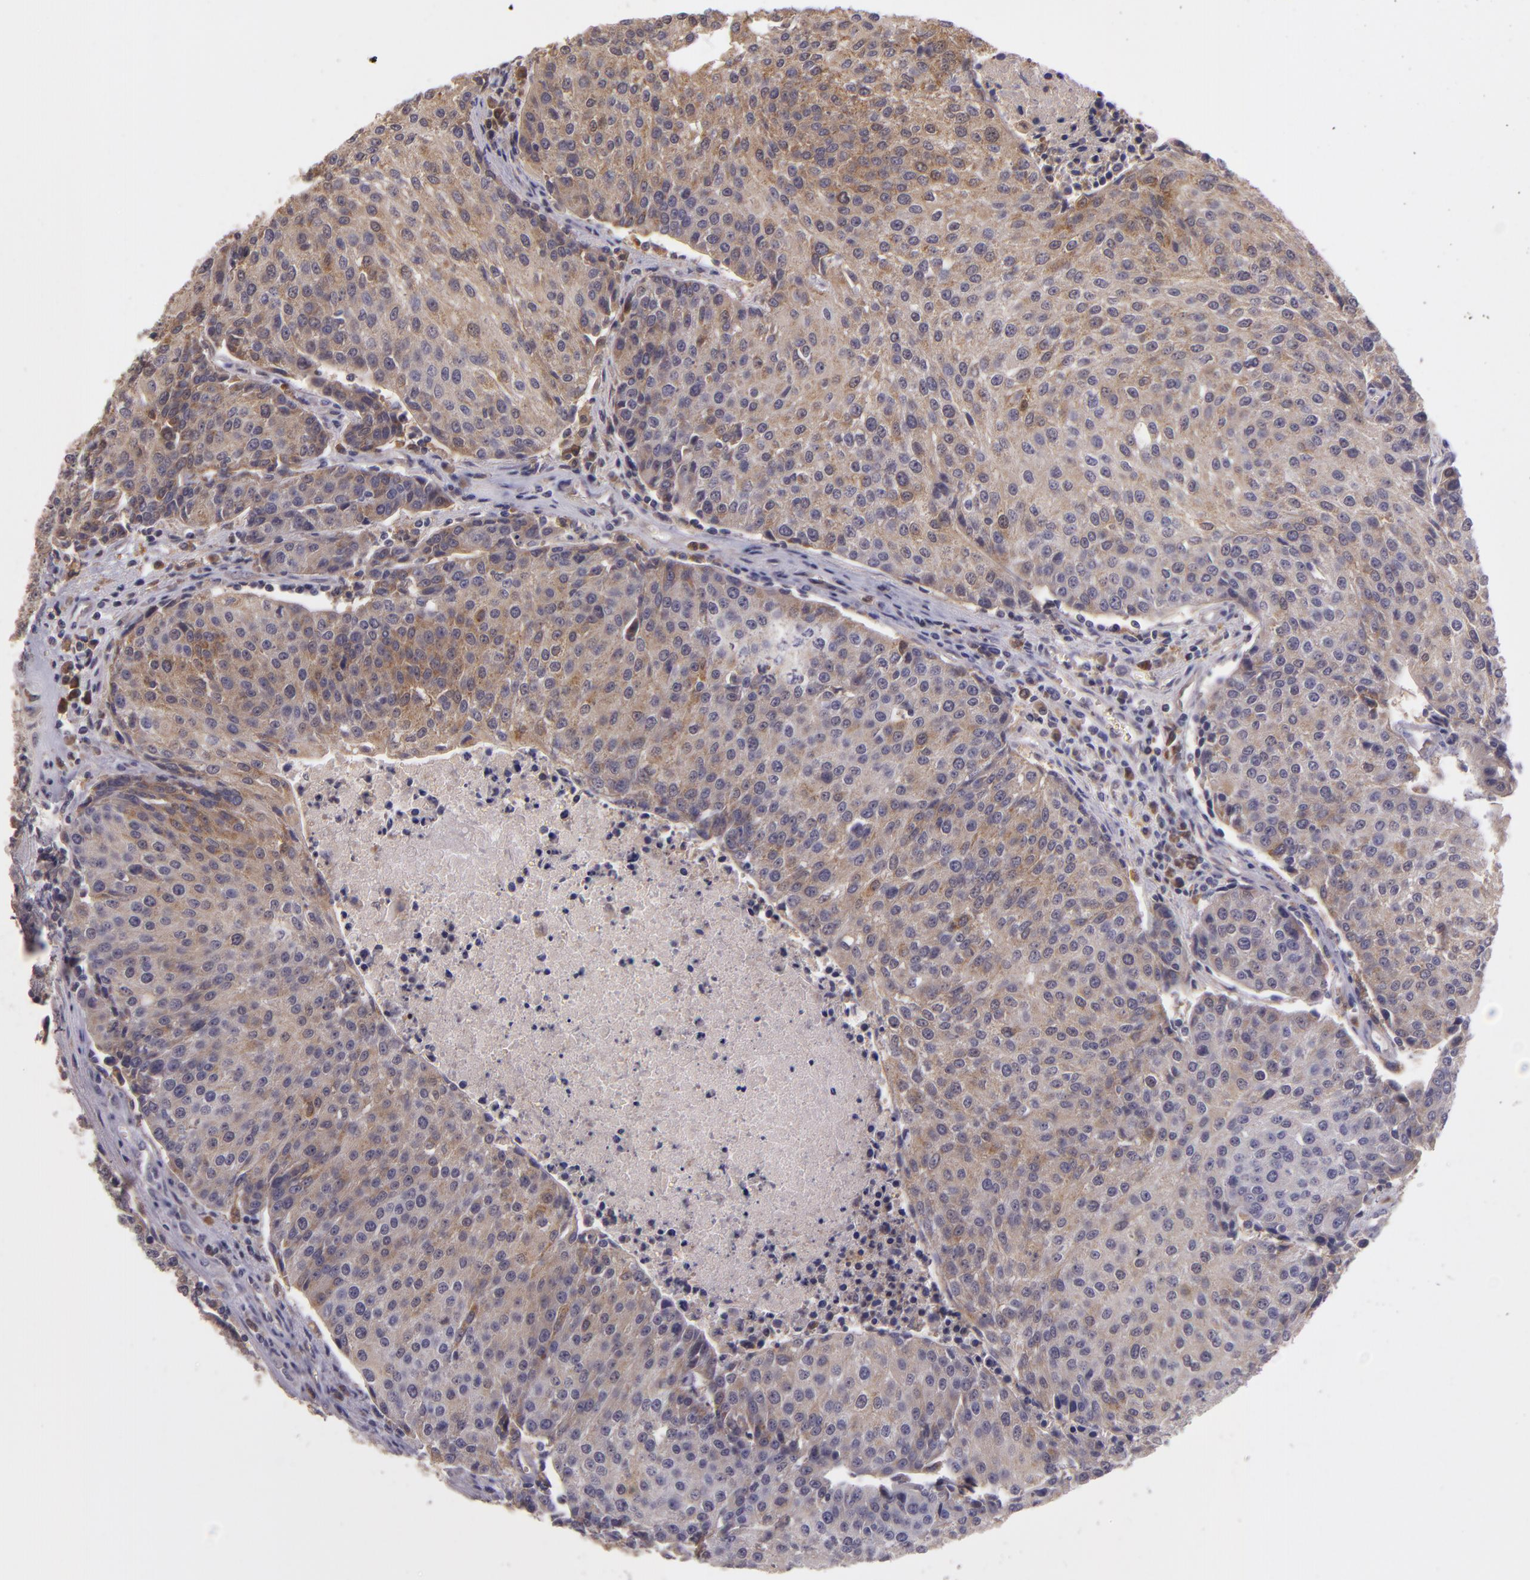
{"staining": {"intensity": "weak", "quantity": ">75%", "location": "cytoplasmic/membranous"}, "tissue": "urothelial cancer", "cell_type": "Tumor cells", "image_type": "cancer", "snomed": [{"axis": "morphology", "description": "Urothelial carcinoma, High grade"}, {"axis": "topography", "description": "Urinary bladder"}], "caption": "Weak cytoplasmic/membranous positivity is present in approximately >75% of tumor cells in high-grade urothelial carcinoma.", "gene": "FHIT", "patient": {"sex": "female", "age": 85}}